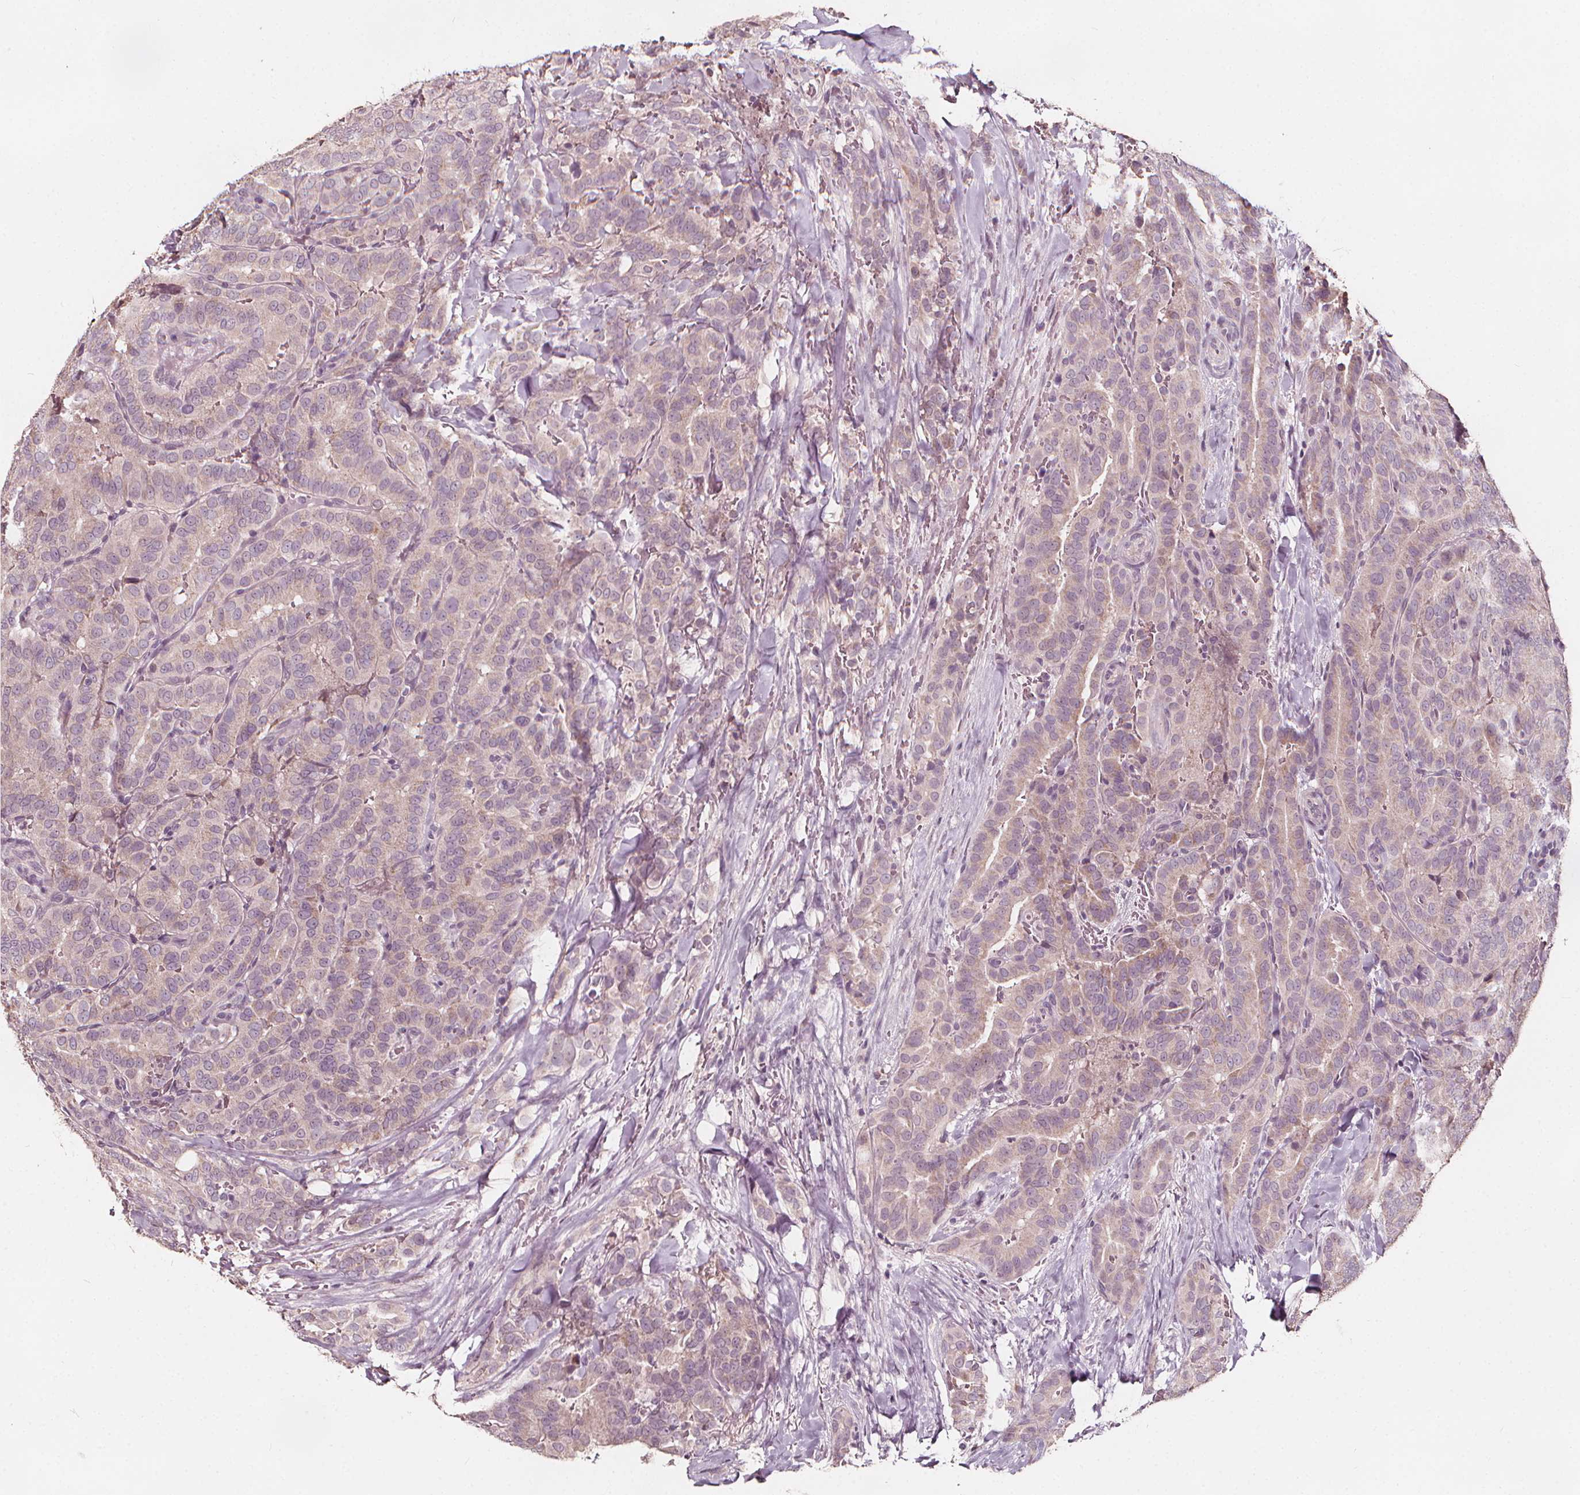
{"staining": {"intensity": "weak", "quantity": "25%-75%", "location": "cytoplasmic/membranous"}, "tissue": "thyroid cancer", "cell_type": "Tumor cells", "image_type": "cancer", "snomed": [{"axis": "morphology", "description": "Papillary adenocarcinoma, NOS"}, {"axis": "topography", "description": "Thyroid gland"}], "caption": "This micrograph exhibits papillary adenocarcinoma (thyroid) stained with IHC to label a protein in brown. The cytoplasmic/membranous of tumor cells show weak positivity for the protein. Nuclei are counter-stained blue.", "gene": "NPC1L1", "patient": {"sex": "male", "age": 61}}